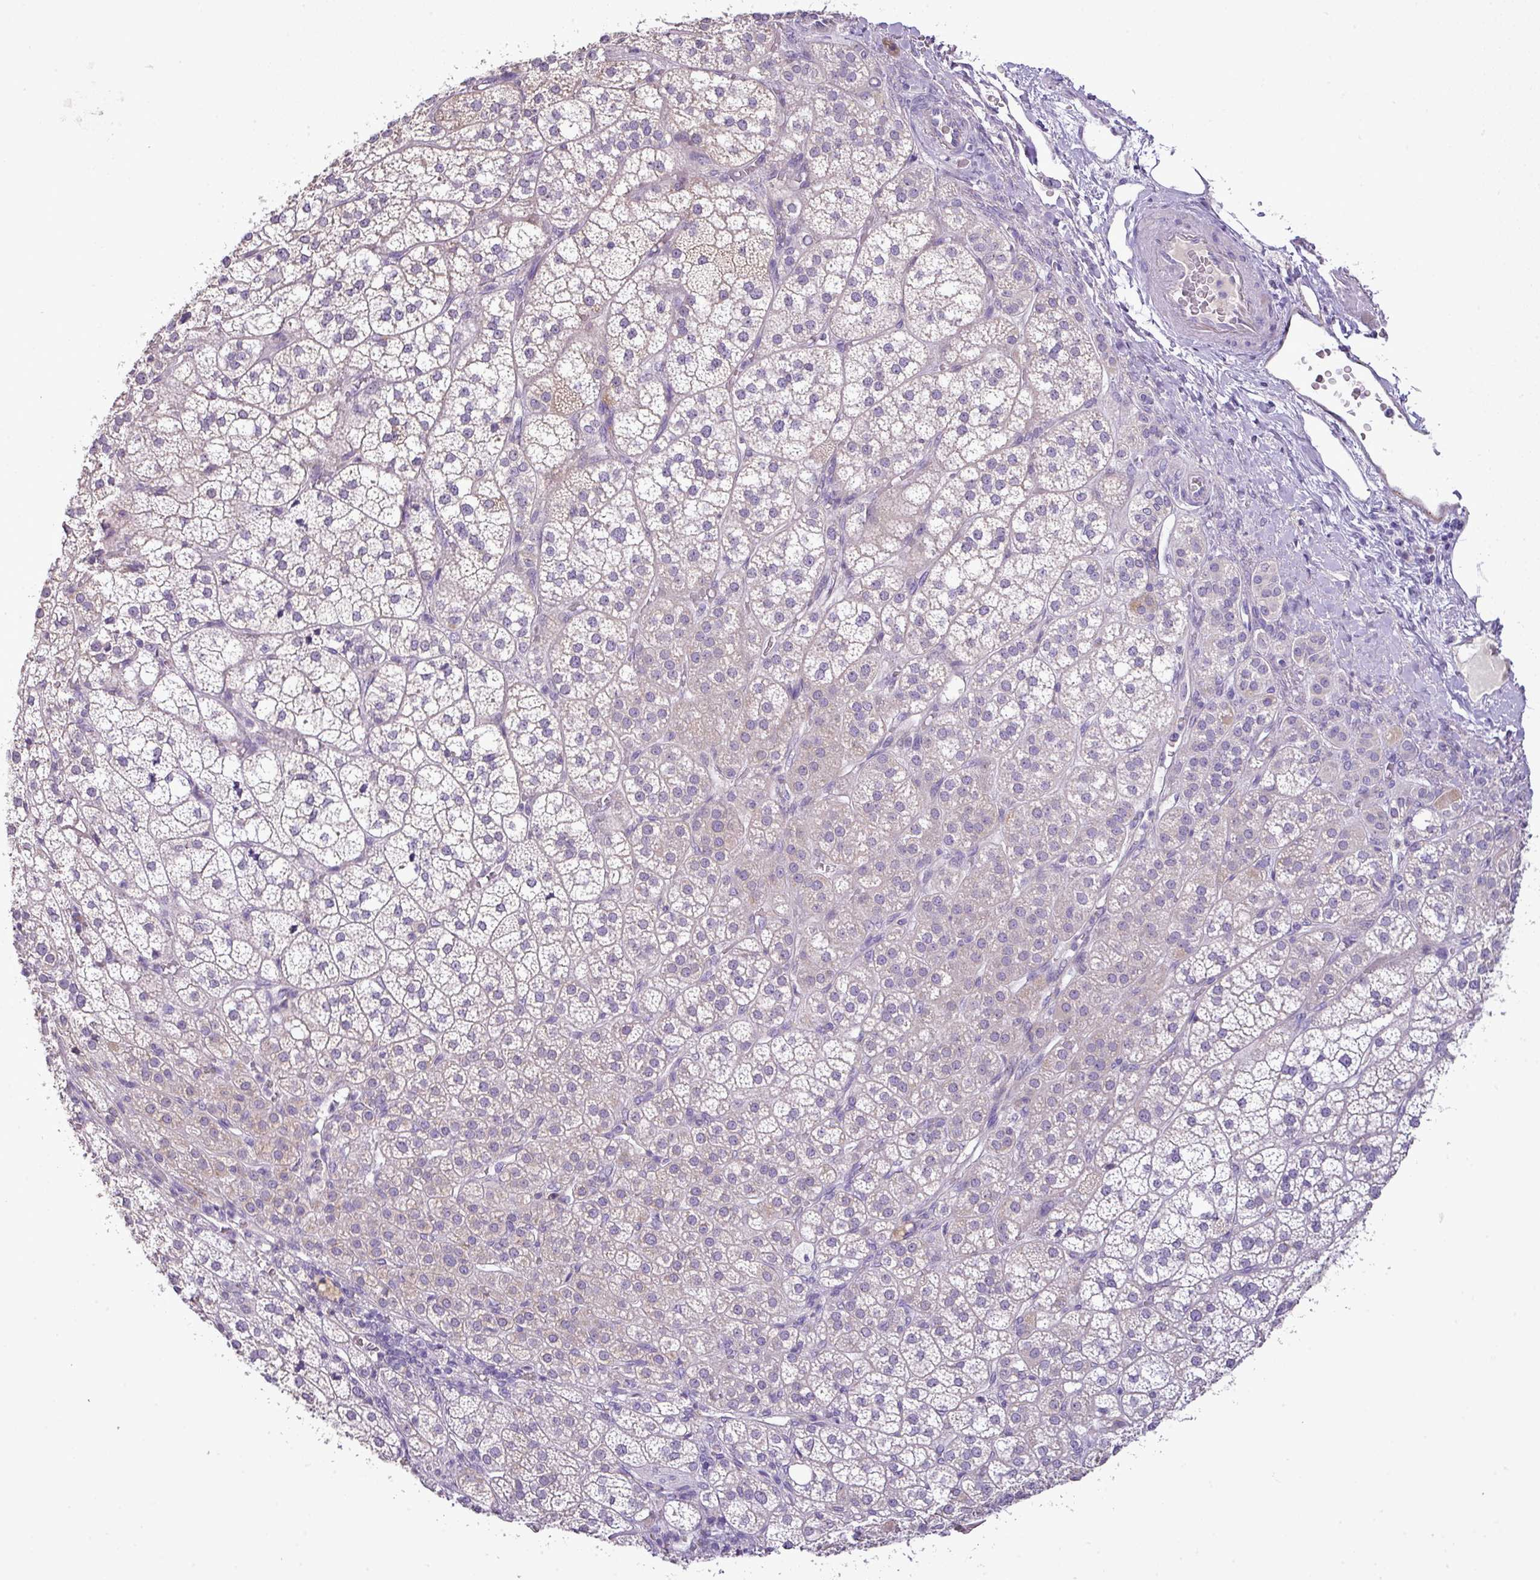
{"staining": {"intensity": "weak", "quantity": "<25%", "location": "cytoplasmic/membranous"}, "tissue": "adrenal gland", "cell_type": "Glandular cells", "image_type": "normal", "snomed": [{"axis": "morphology", "description": "Normal tissue, NOS"}, {"axis": "topography", "description": "Adrenal gland"}], "caption": "Immunohistochemistry of normal human adrenal gland exhibits no positivity in glandular cells. (Immunohistochemistry (ihc), brightfield microscopy, high magnification).", "gene": "BRINP2", "patient": {"sex": "female", "age": 60}}